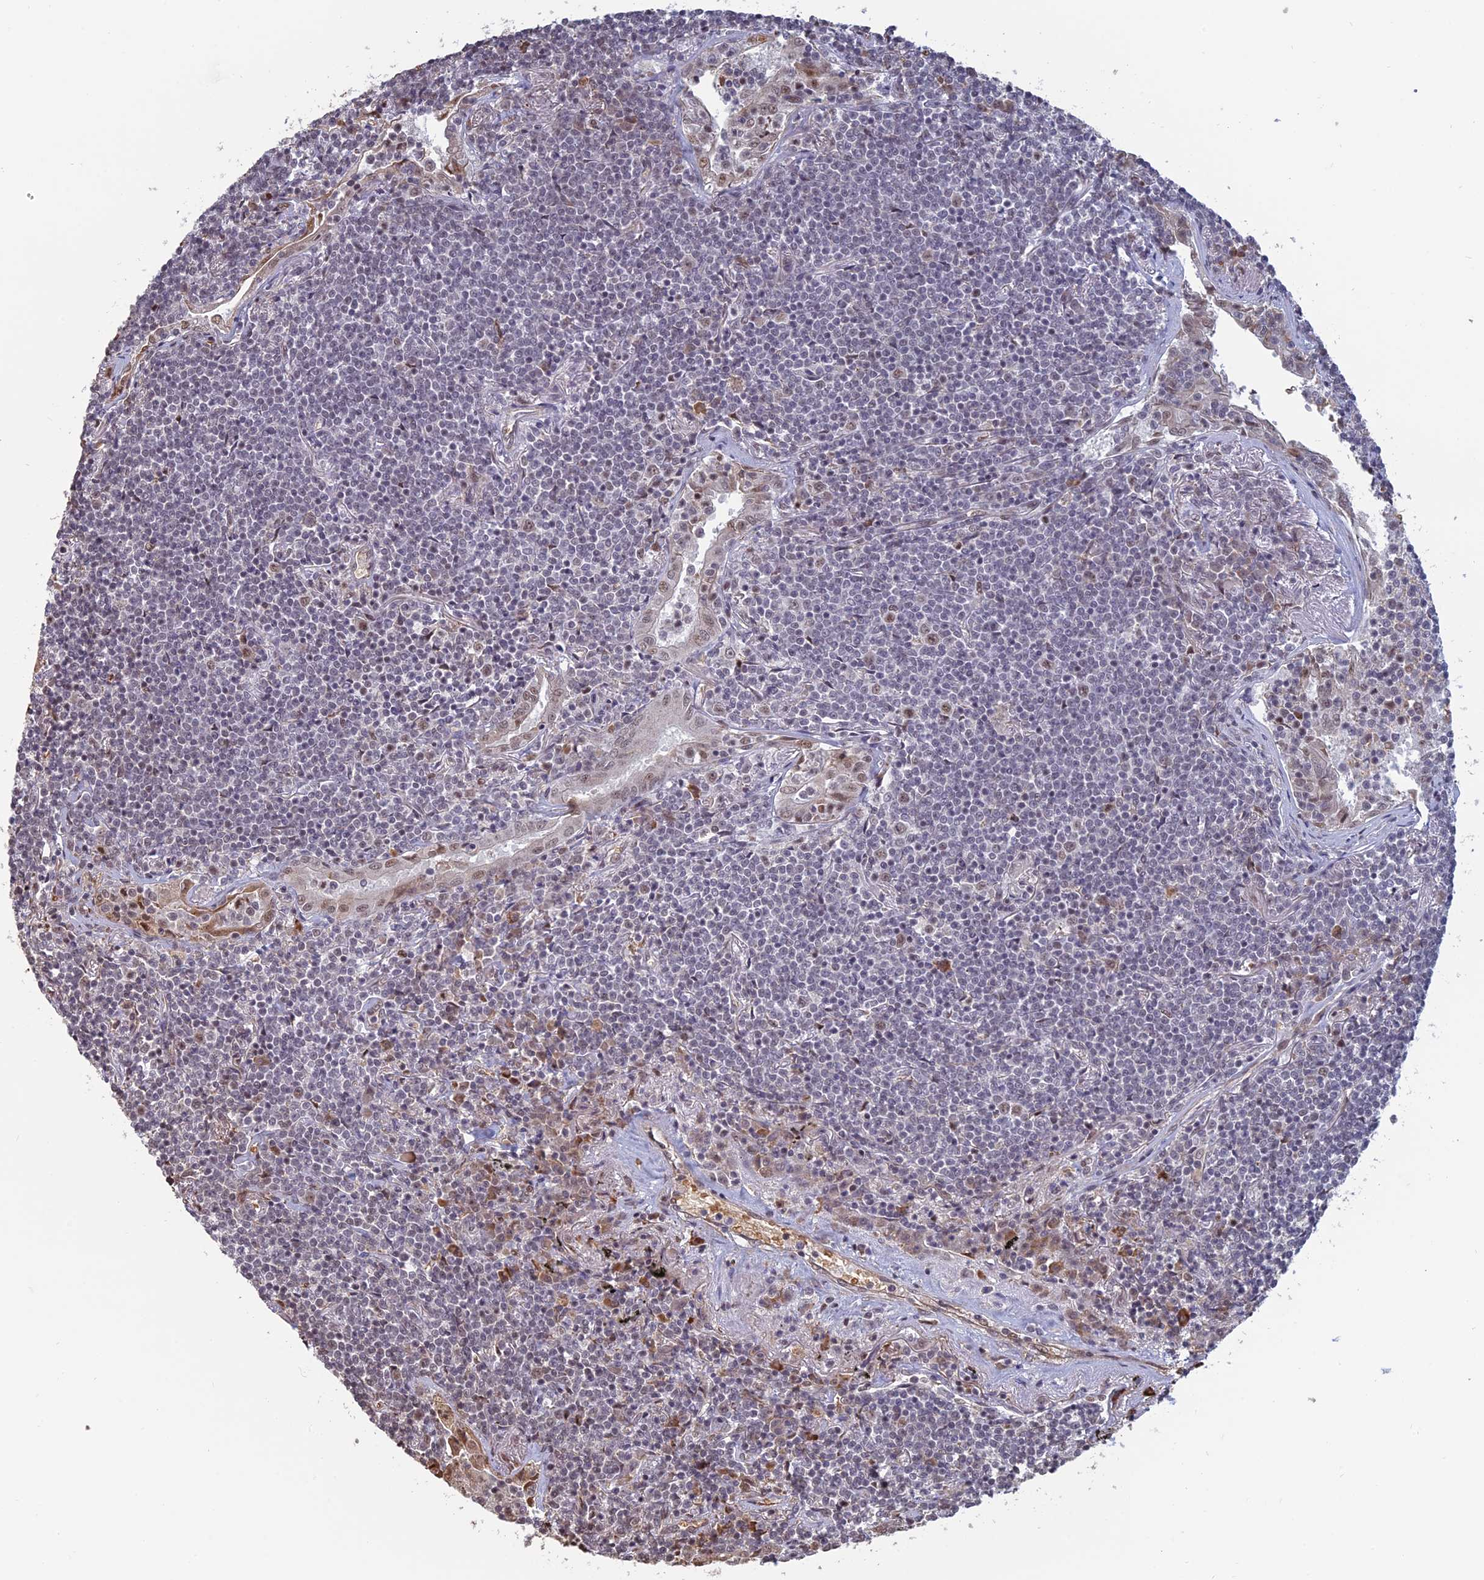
{"staining": {"intensity": "negative", "quantity": "none", "location": "none"}, "tissue": "lymphoma", "cell_type": "Tumor cells", "image_type": "cancer", "snomed": [{"axis": "morphology", "description": "Malignant lymphoma, non-Hodgkin's type, Low grade"}, {"axis": "topography", "description": "Lung"}], "caption": "Immunohistochemistry of lymphoma displays no expression in tumor cells.", "gene": "MFAP1", "patient": {"sex": "female", "age": 71}}